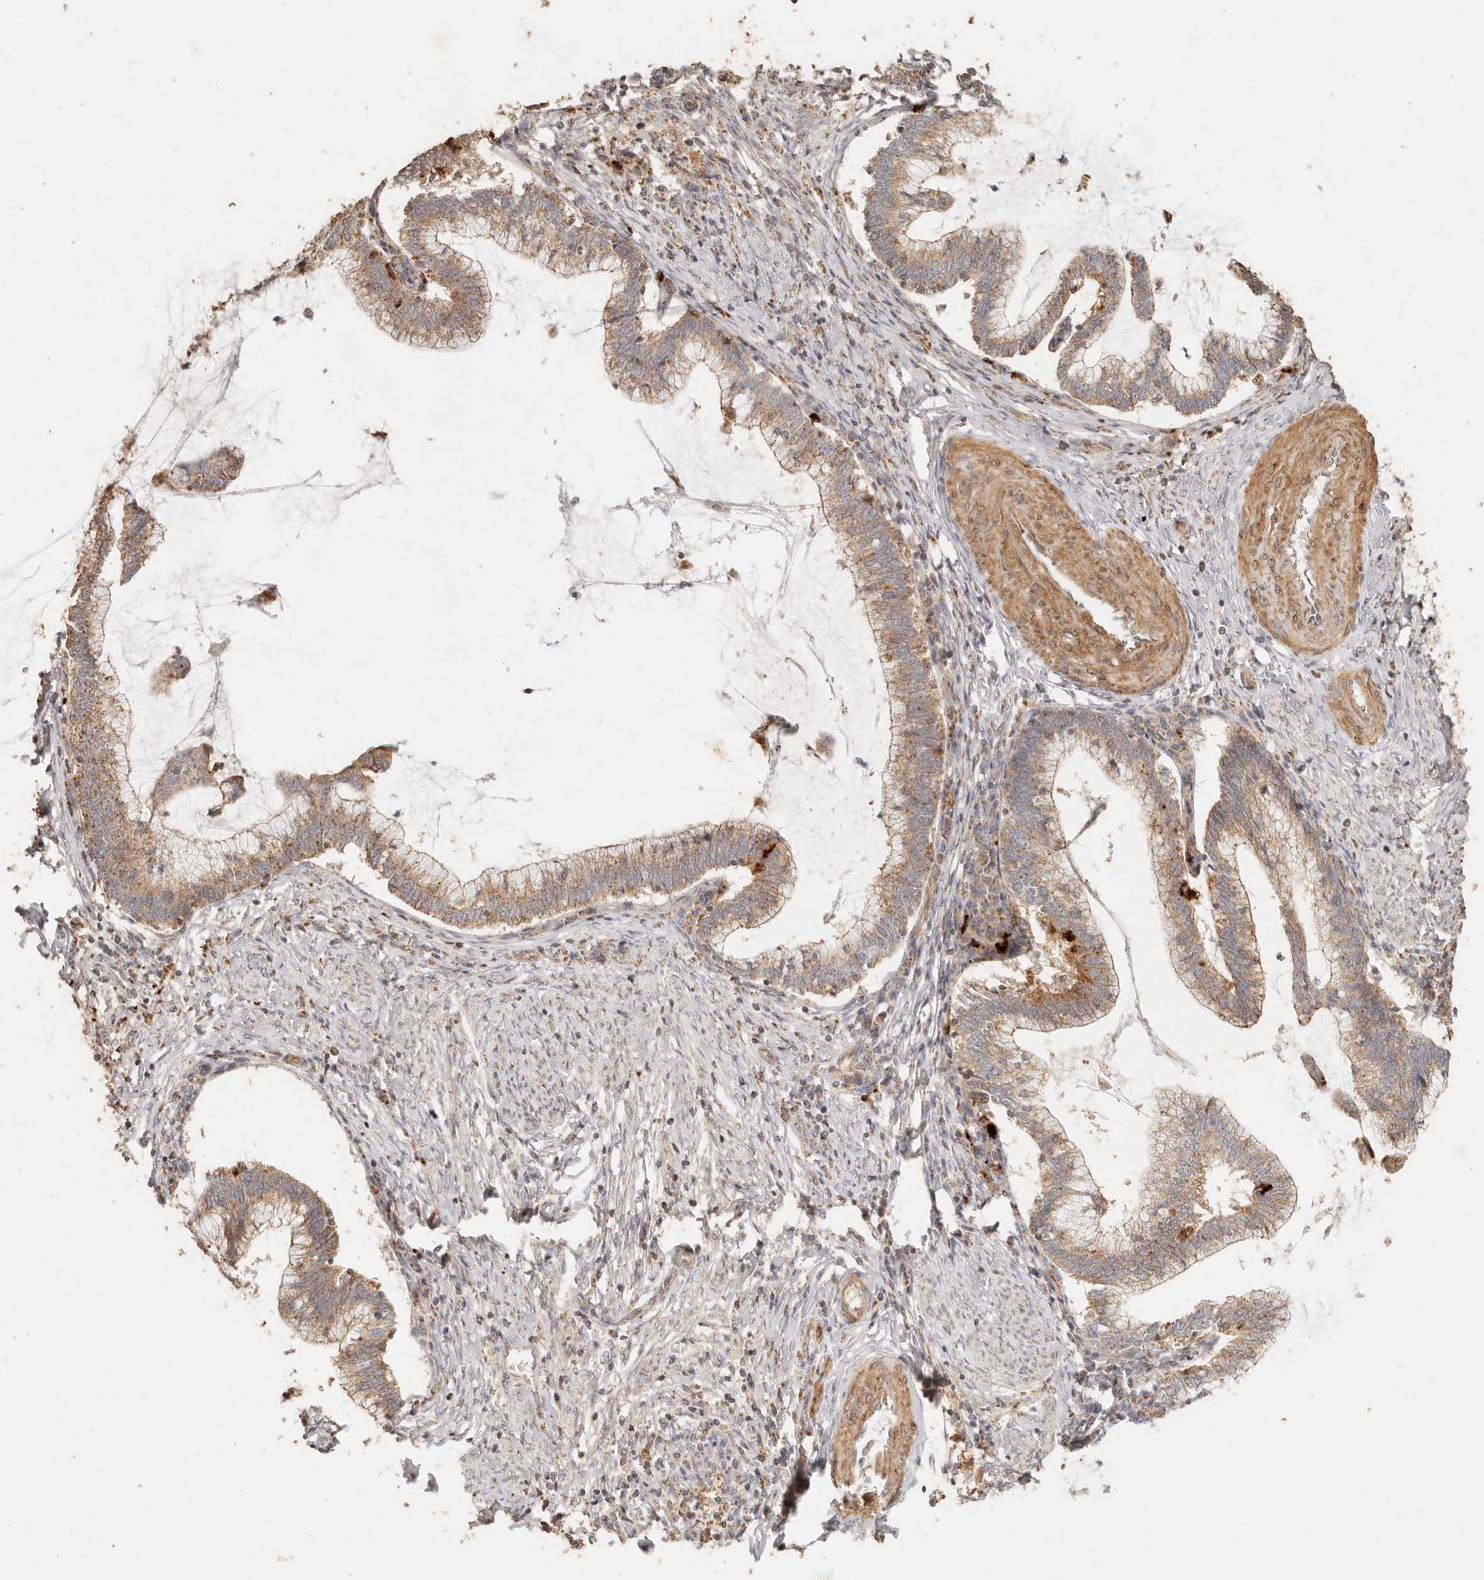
{"staining": {"intensity": "moderate", "quantity": ">75%", "location": "cytoplasmic/membranous"}, "tissue": "cervical cancer", "cell_type": "Tumor cells", "image_type": "cancer", "snomed": [{"axis": "morphology", "description": "Adenocarcinoma, NOS"}, {"axis": "topography", "description": "Cervix"}], "caption": "Tumor cells demonstrate medium levels of moderate cytoplasmic/membranous positivity in approximately >75% of cells in cervical cancer.", "gene": "PTPN22", "patient": {"sex": "female", "age": 36}}